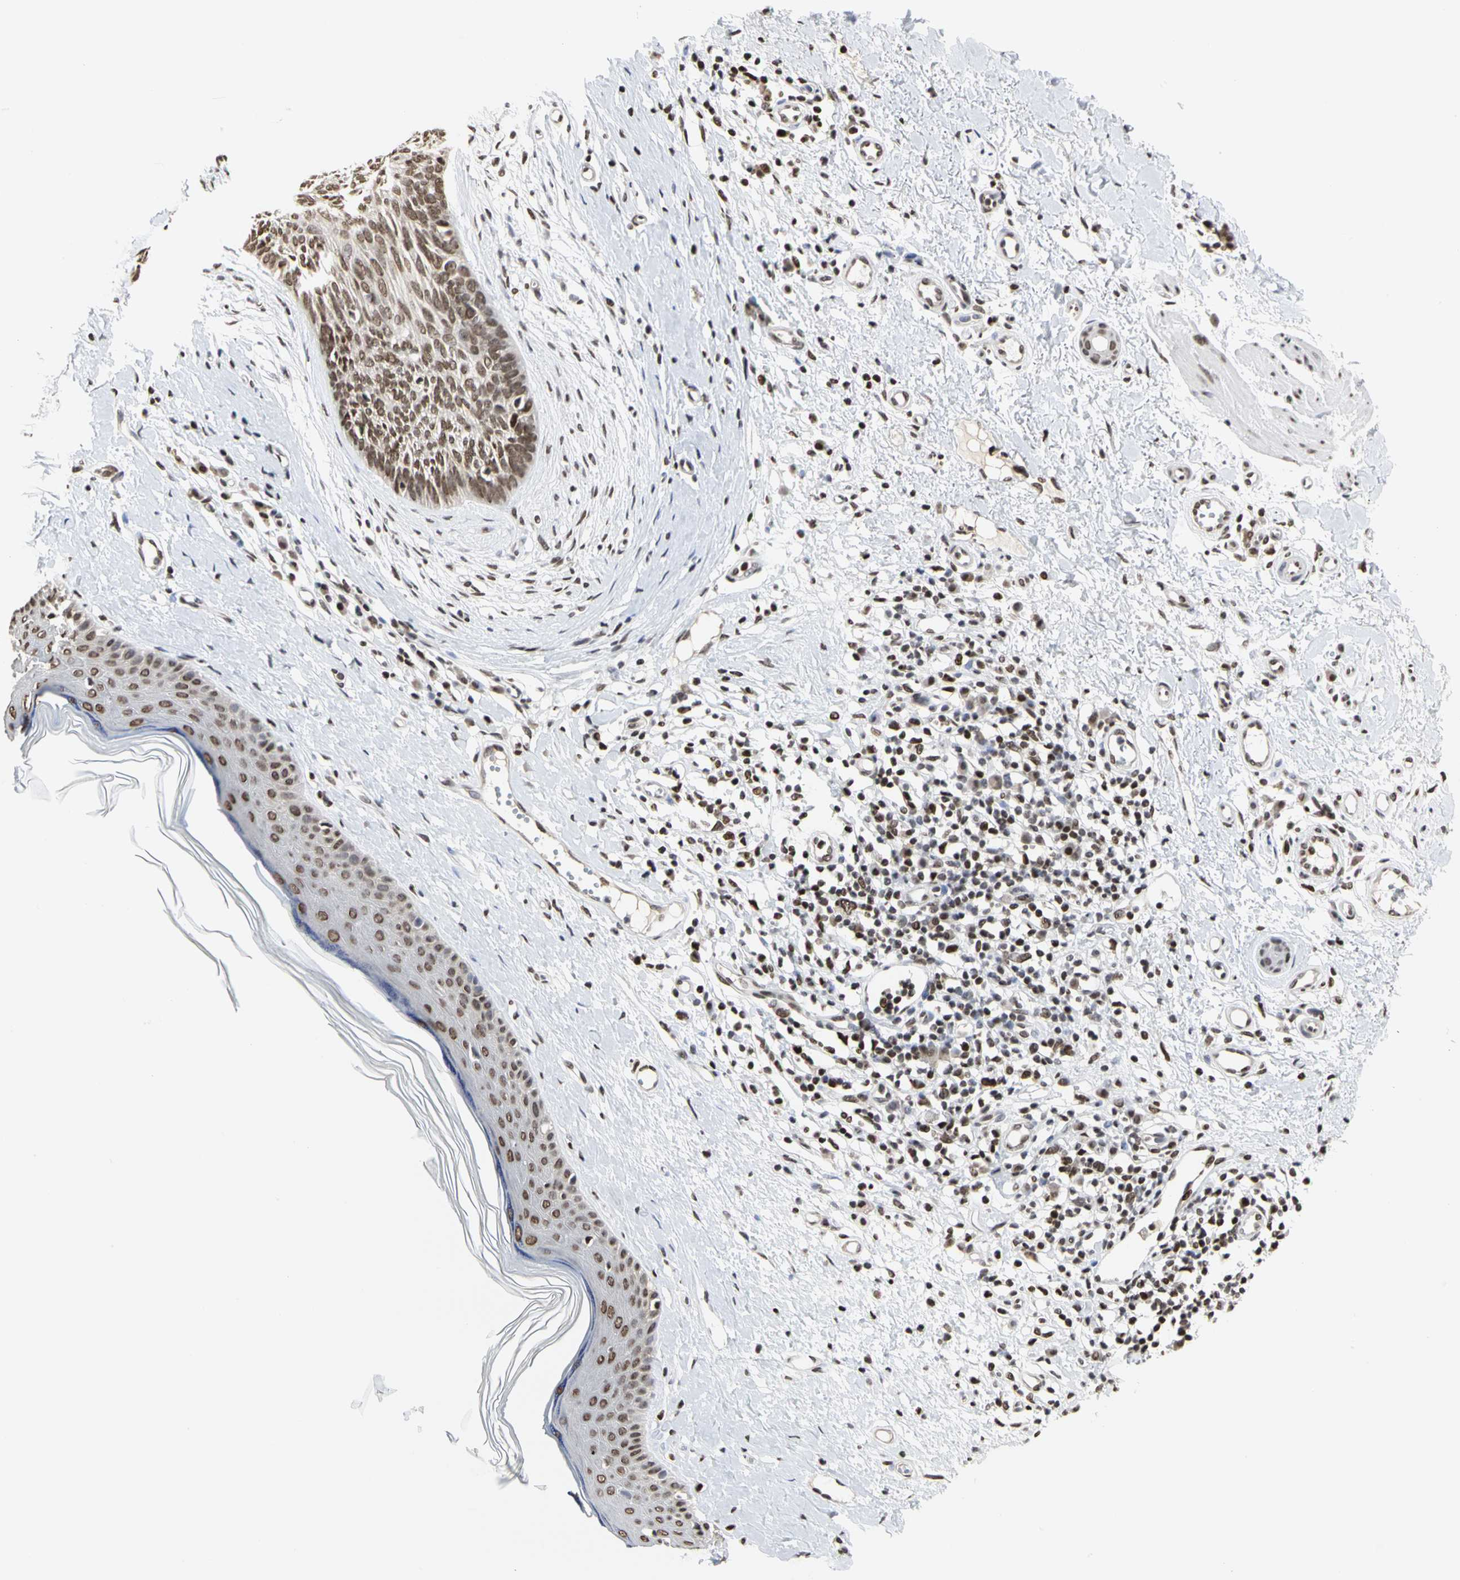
{"staining": {"intensity": "moderate", "quantity": ">75%", "location": "nuclear"}, "tissue": "skin cancer", "cell_type": "Tumor cells", "image_type": "cancer", "snomed": [{"axis": "morphology", "description": "Normal tissue, NOS"}, {"axis": "morphology", "description": "Basal cell carcinoma"}, {"axis": "topography", "description": "Skin"}], "caption": "Skin cancer (basal cell carcinoma) stained with a protein marker exhibits moderate staining in tumor cells.", "gene": "PRMT3", "patient": {"sex": "male", "age": 71}}